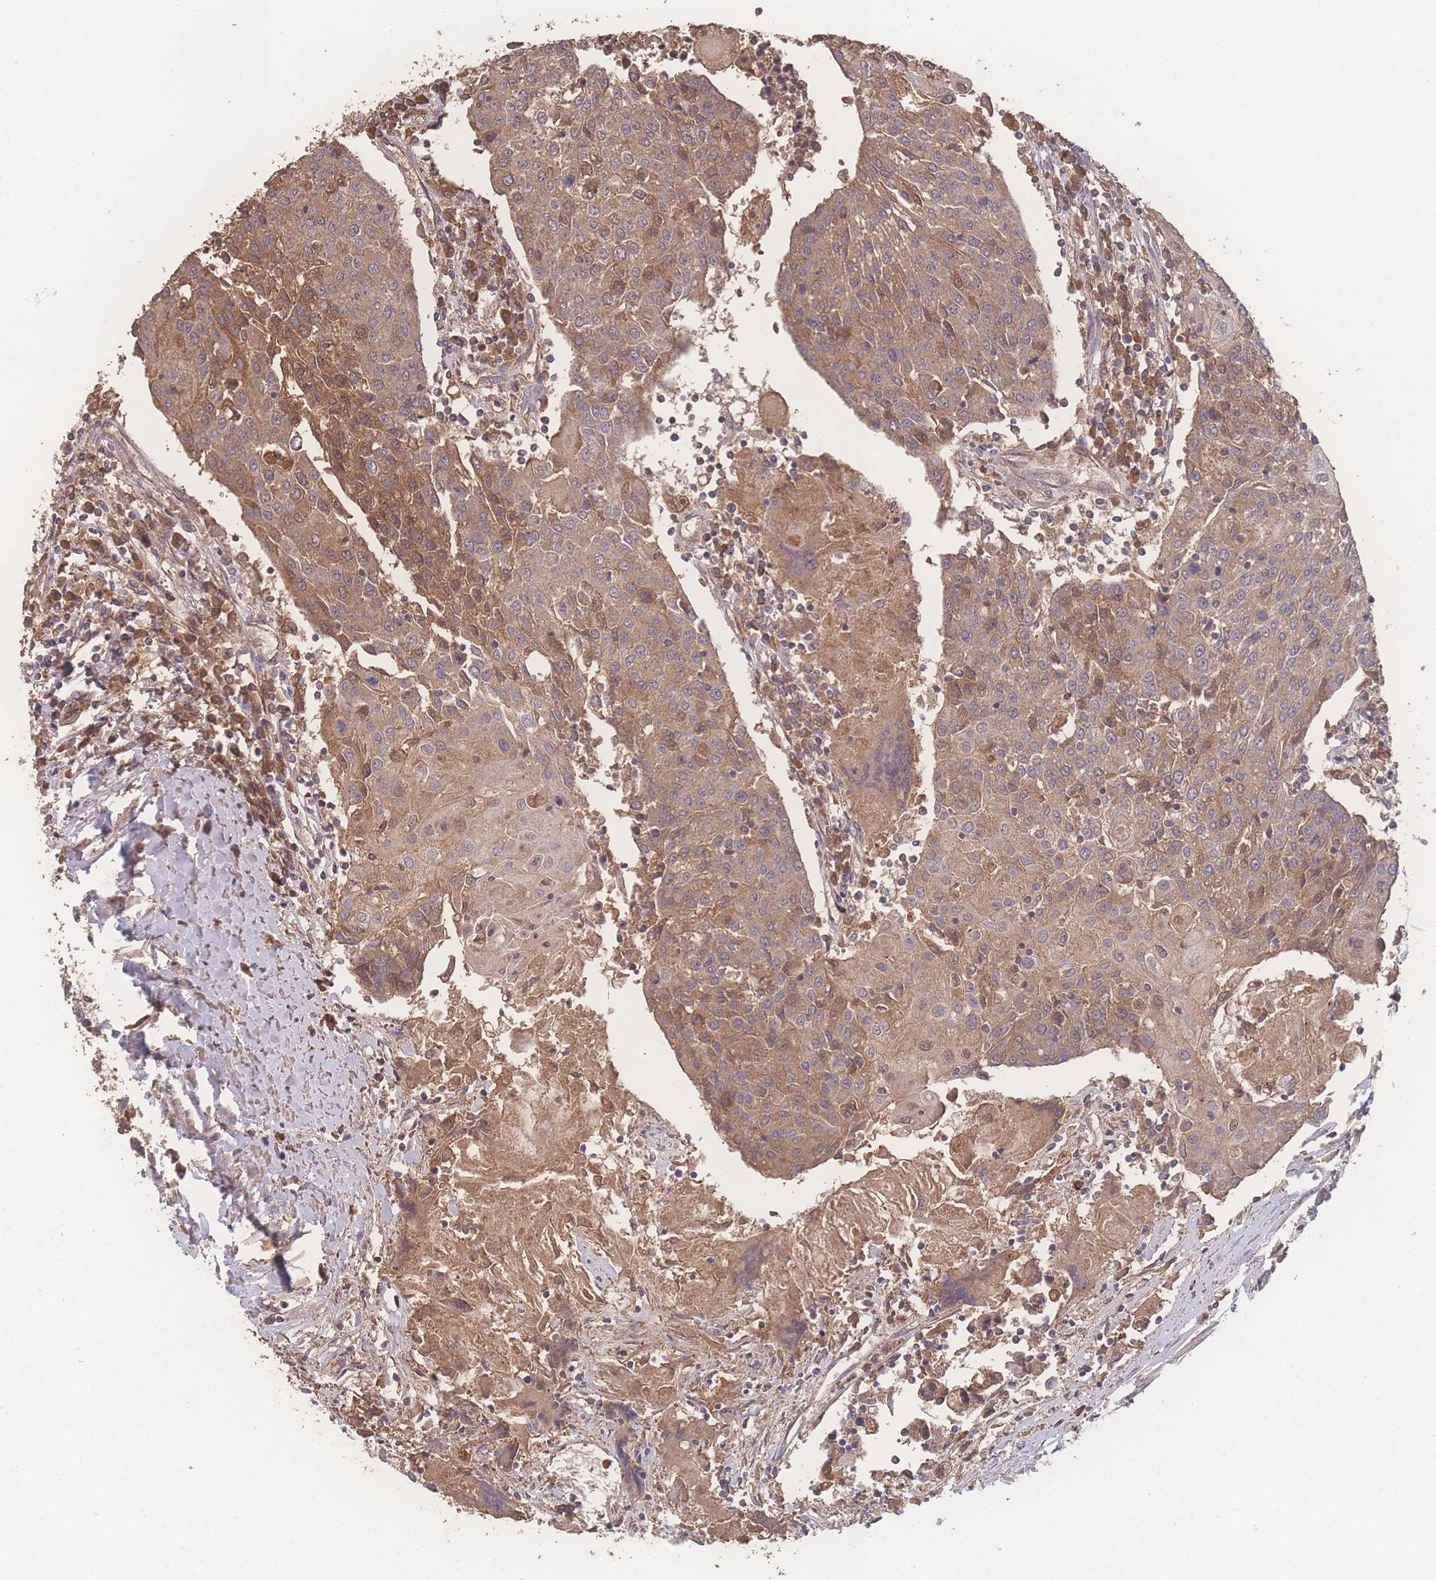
{"staining": {"intensity": "moderate", "quantity": ">75%", "location": "cytoplasmic/membranous"}, "tissue": "urothelial cancer", "cell_type": "Tumor cells", "image_type": "cancer", "snomed": [{"axis": "morphology", "description": "Urothelial carcinoma, High grade"}, {"axis": "topography", "description": "Urinary bladder"}], "caption": "Urothelial cancer was stained to show a protein in brown. There is medium levels of moderate cytoplasmic/membranous expression in about >75% of tumor cells.", "gene": "ATXN10", "patient": {"sex": "female", "age": 85}}